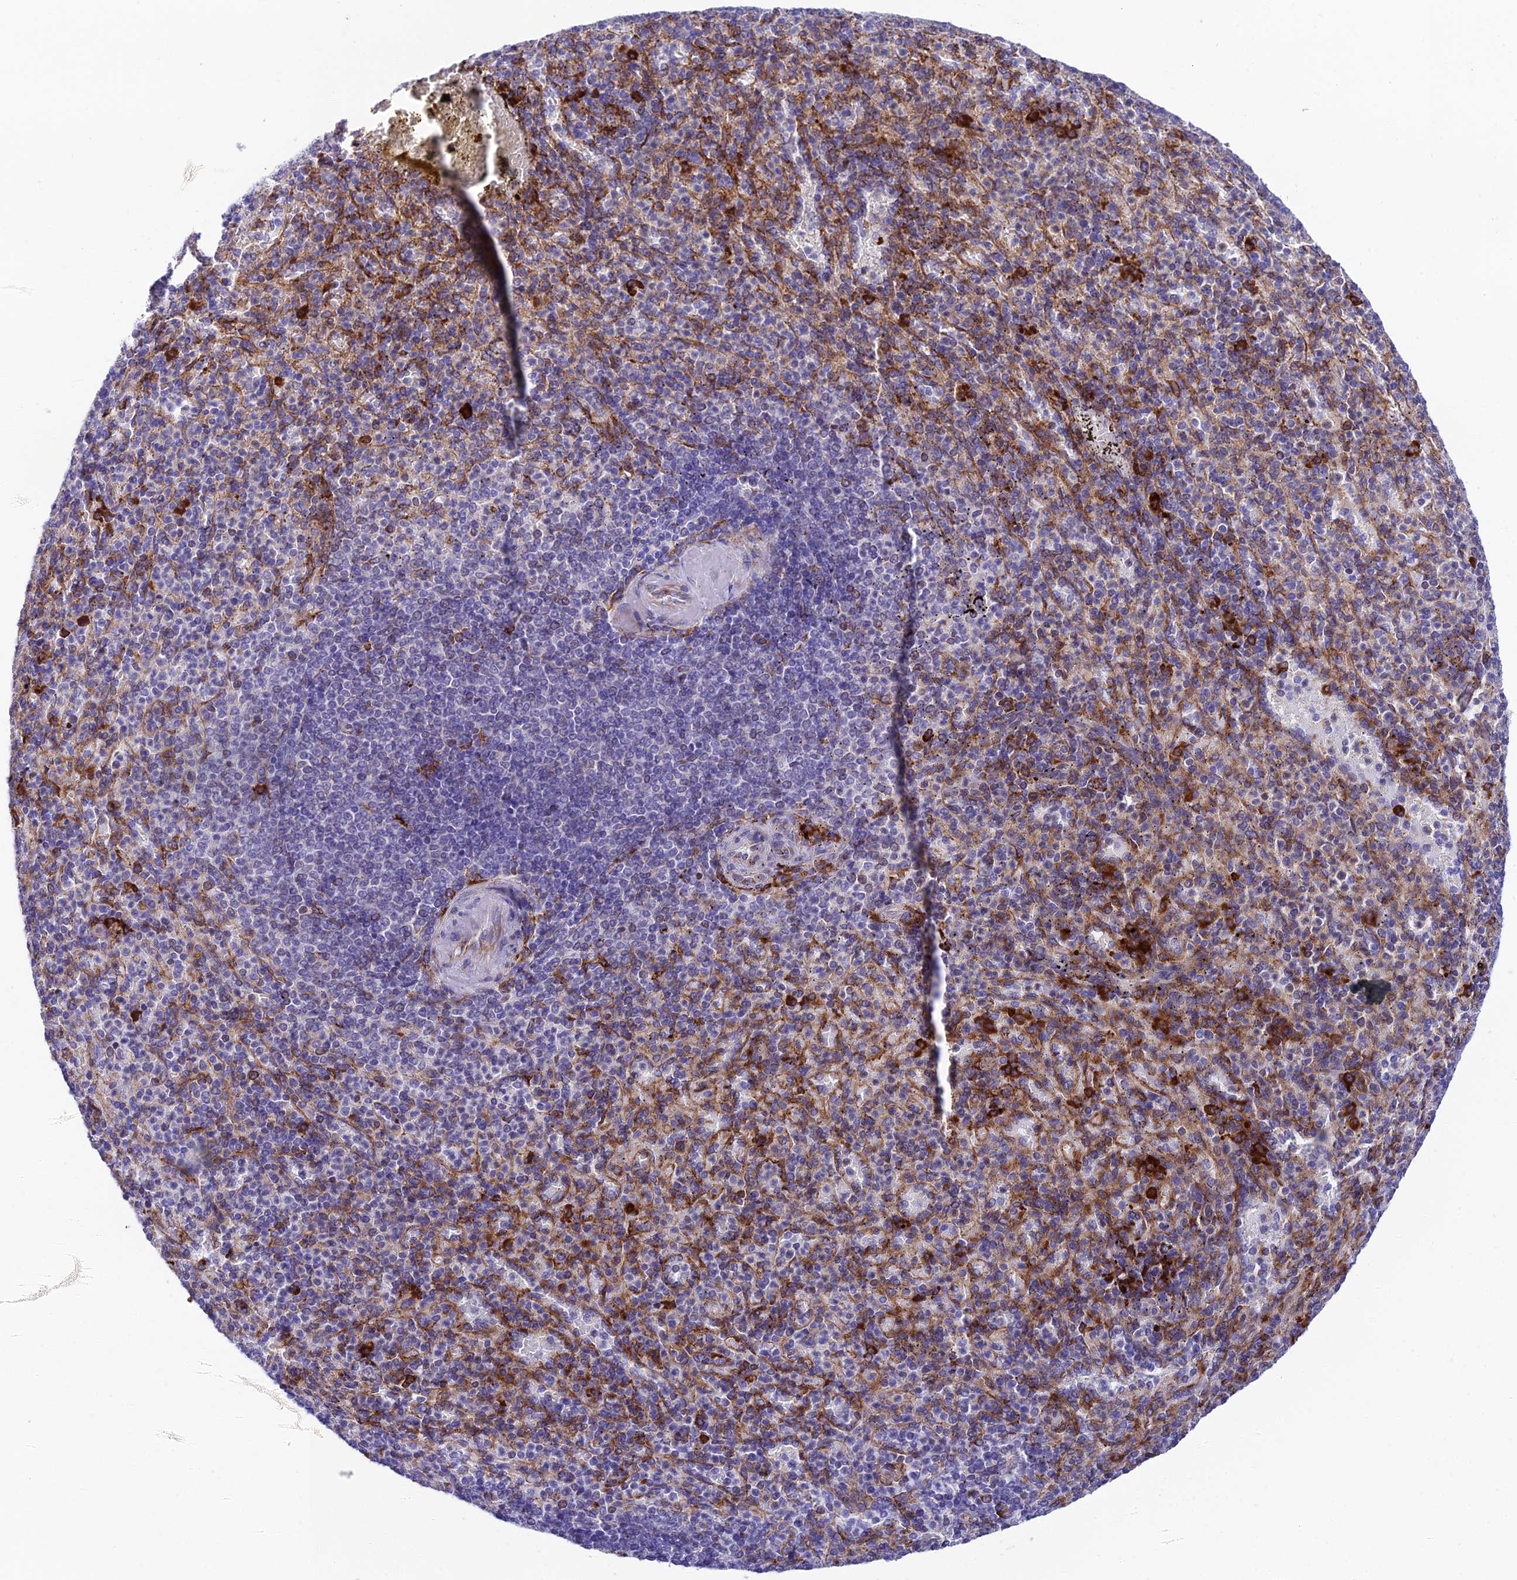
{"staining": {"intensity": "moderate", "quantity": "25%-75%", "location": "cytoplasmic/membranous"}, "tissue": "spleen", "cell_type": "Cells in red pulp", "image_type": "normal", "snomed": [{"axis": "morphology", "description": "Normal tissue, NOS"}, {"axis": "topography", "description": "Spleen"}], "caption": "A histopathology image showing moderate cytoplasmic/membranous expression in about 25%-75% of cells in red pulp in normal spleen, as visualized by brown immunohistochemical staining.", "gene": "TUBGCP6", "patient": {"sex": "female", "age": 74}}